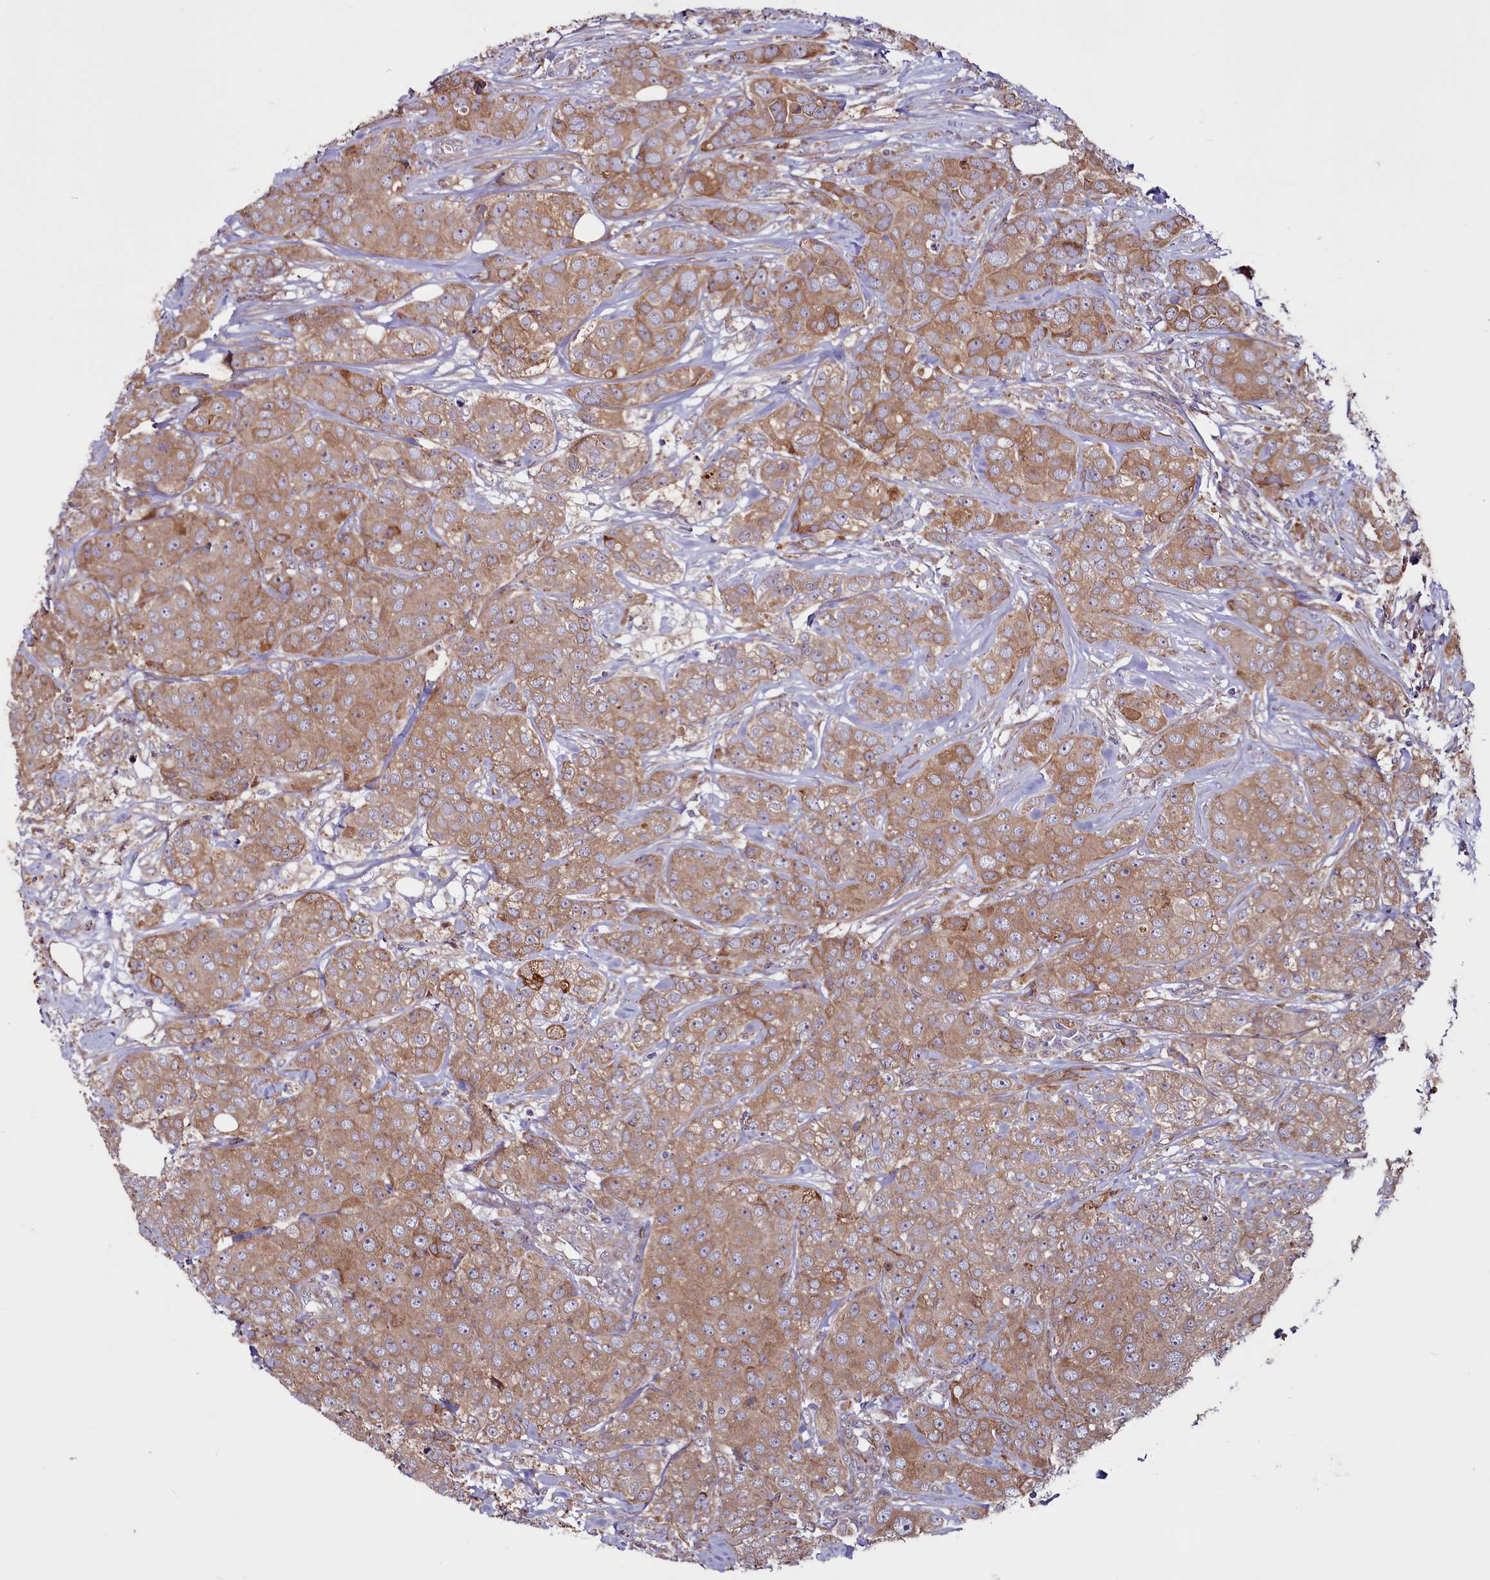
{"staining": {"intensity": "moderate", "quantity": ">75%", "location": "cytoplasmic/membranous"}, "tissue": "breast cancer", "cell_type": "Tumor cells", "image_type": "cancer", "snomed": [{"axis": "morphology", "description": "Duct carcinoma"}, {"axis": "topography", "description": "Breast"}], "caption": "Tumor cells demonstrate medium levels of moderate cytoplasmic/membranous expression in approximately >75% of cells in human breast cancer (intraductal carcinoma).", "gene": "MCRIP1", "patient": {"sex": "female", "age": 43}}